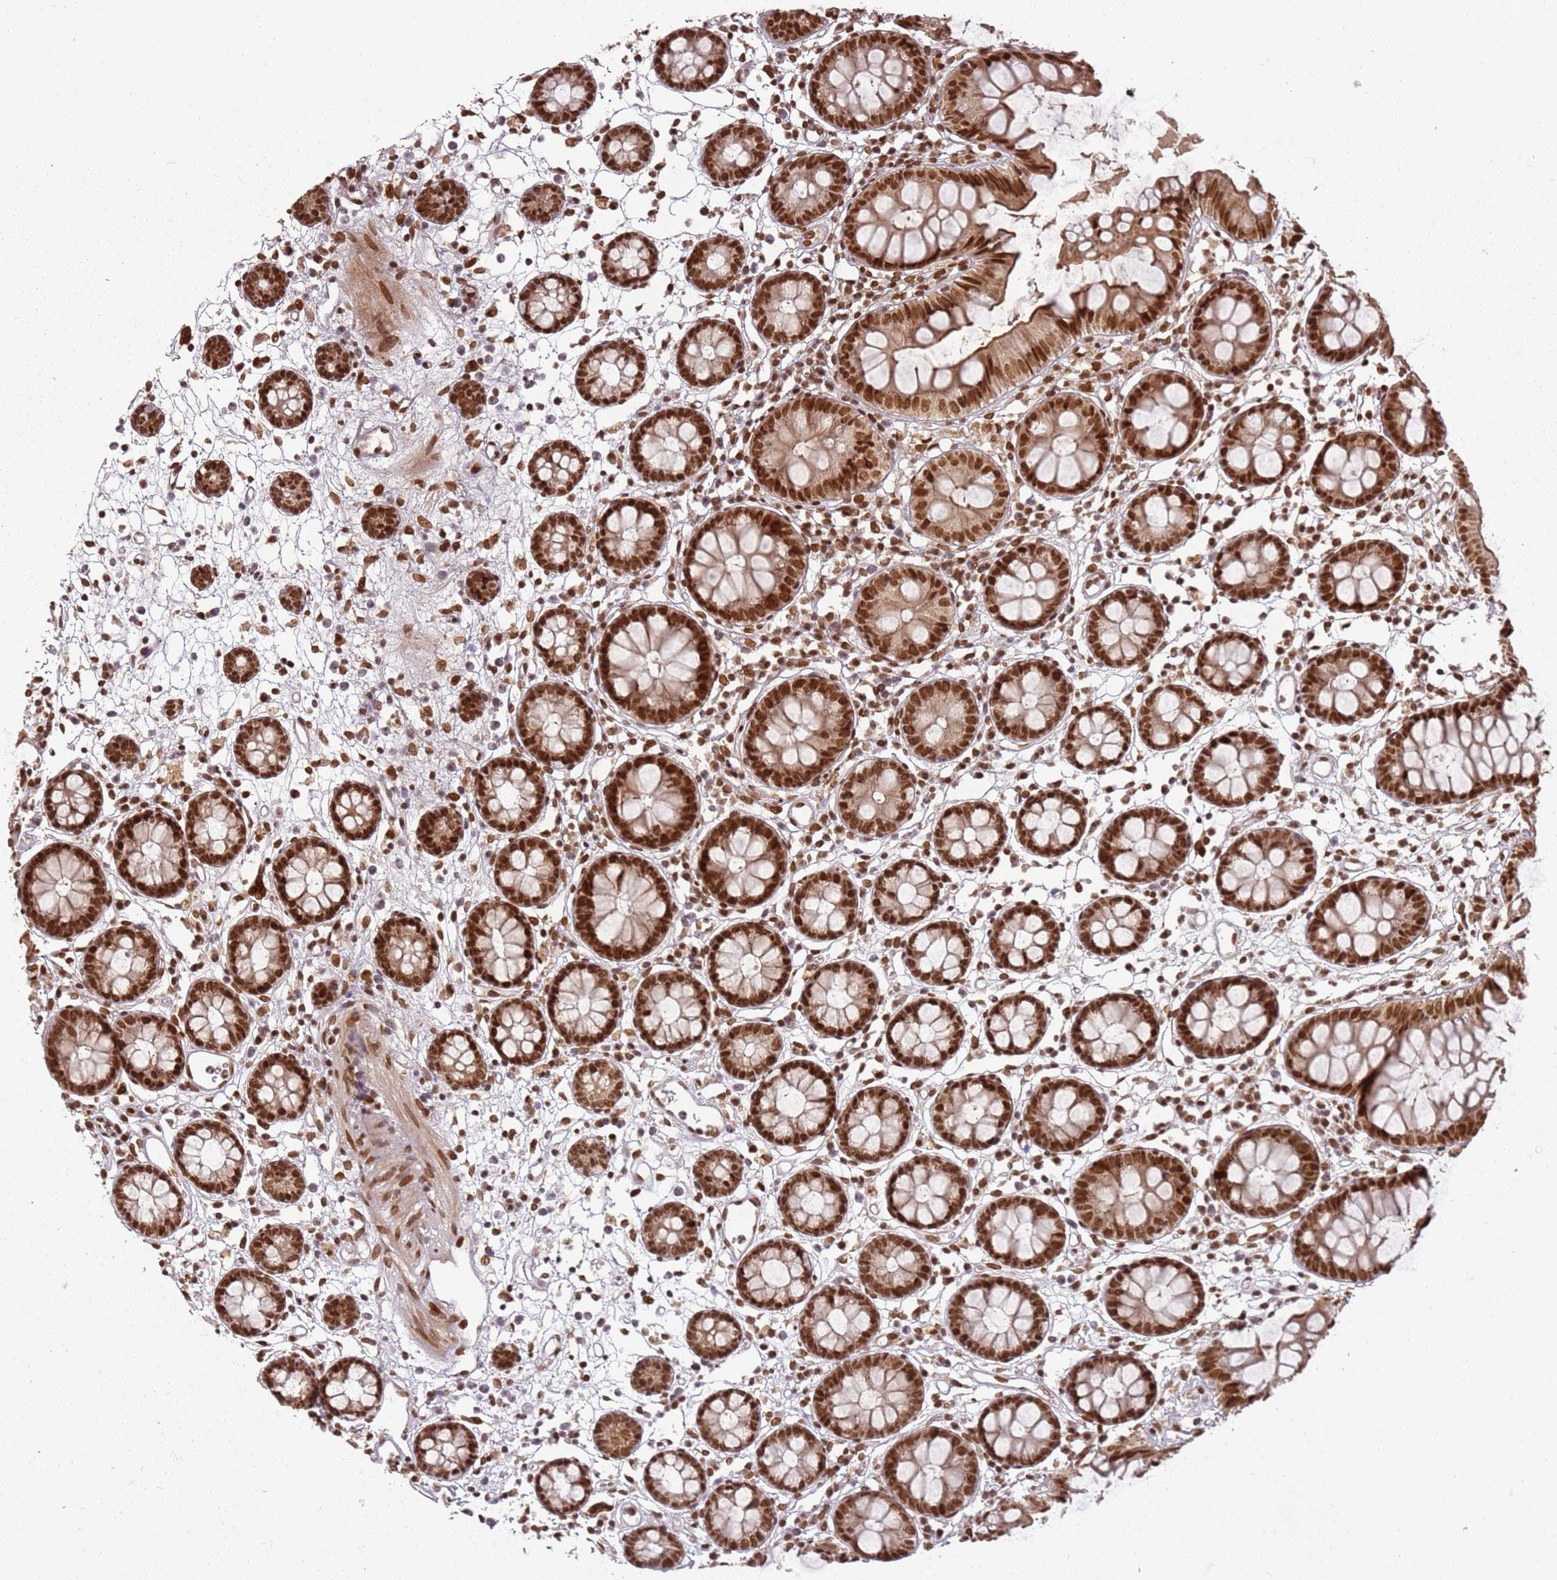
{"staining": {"intensity": "moderate", "quantity": ">75%", "location": "nuclear"}, "tissue": "colon", "cell_type": "Endothelial cells", "image_type": "normal", "snomed": [{"axis": "morphology", "description": "Normal tissue, NOS"}, {"axis": "topography", "description": "Colon"}], "caption": "Immunohistochemical staining of unremarkable human colon exhibits medium levels of moderate nuclear positivity in approximately >75% of endothelial cells.", "gene": "TENT4A", "patient": {"sex": "female", "age": 84}}